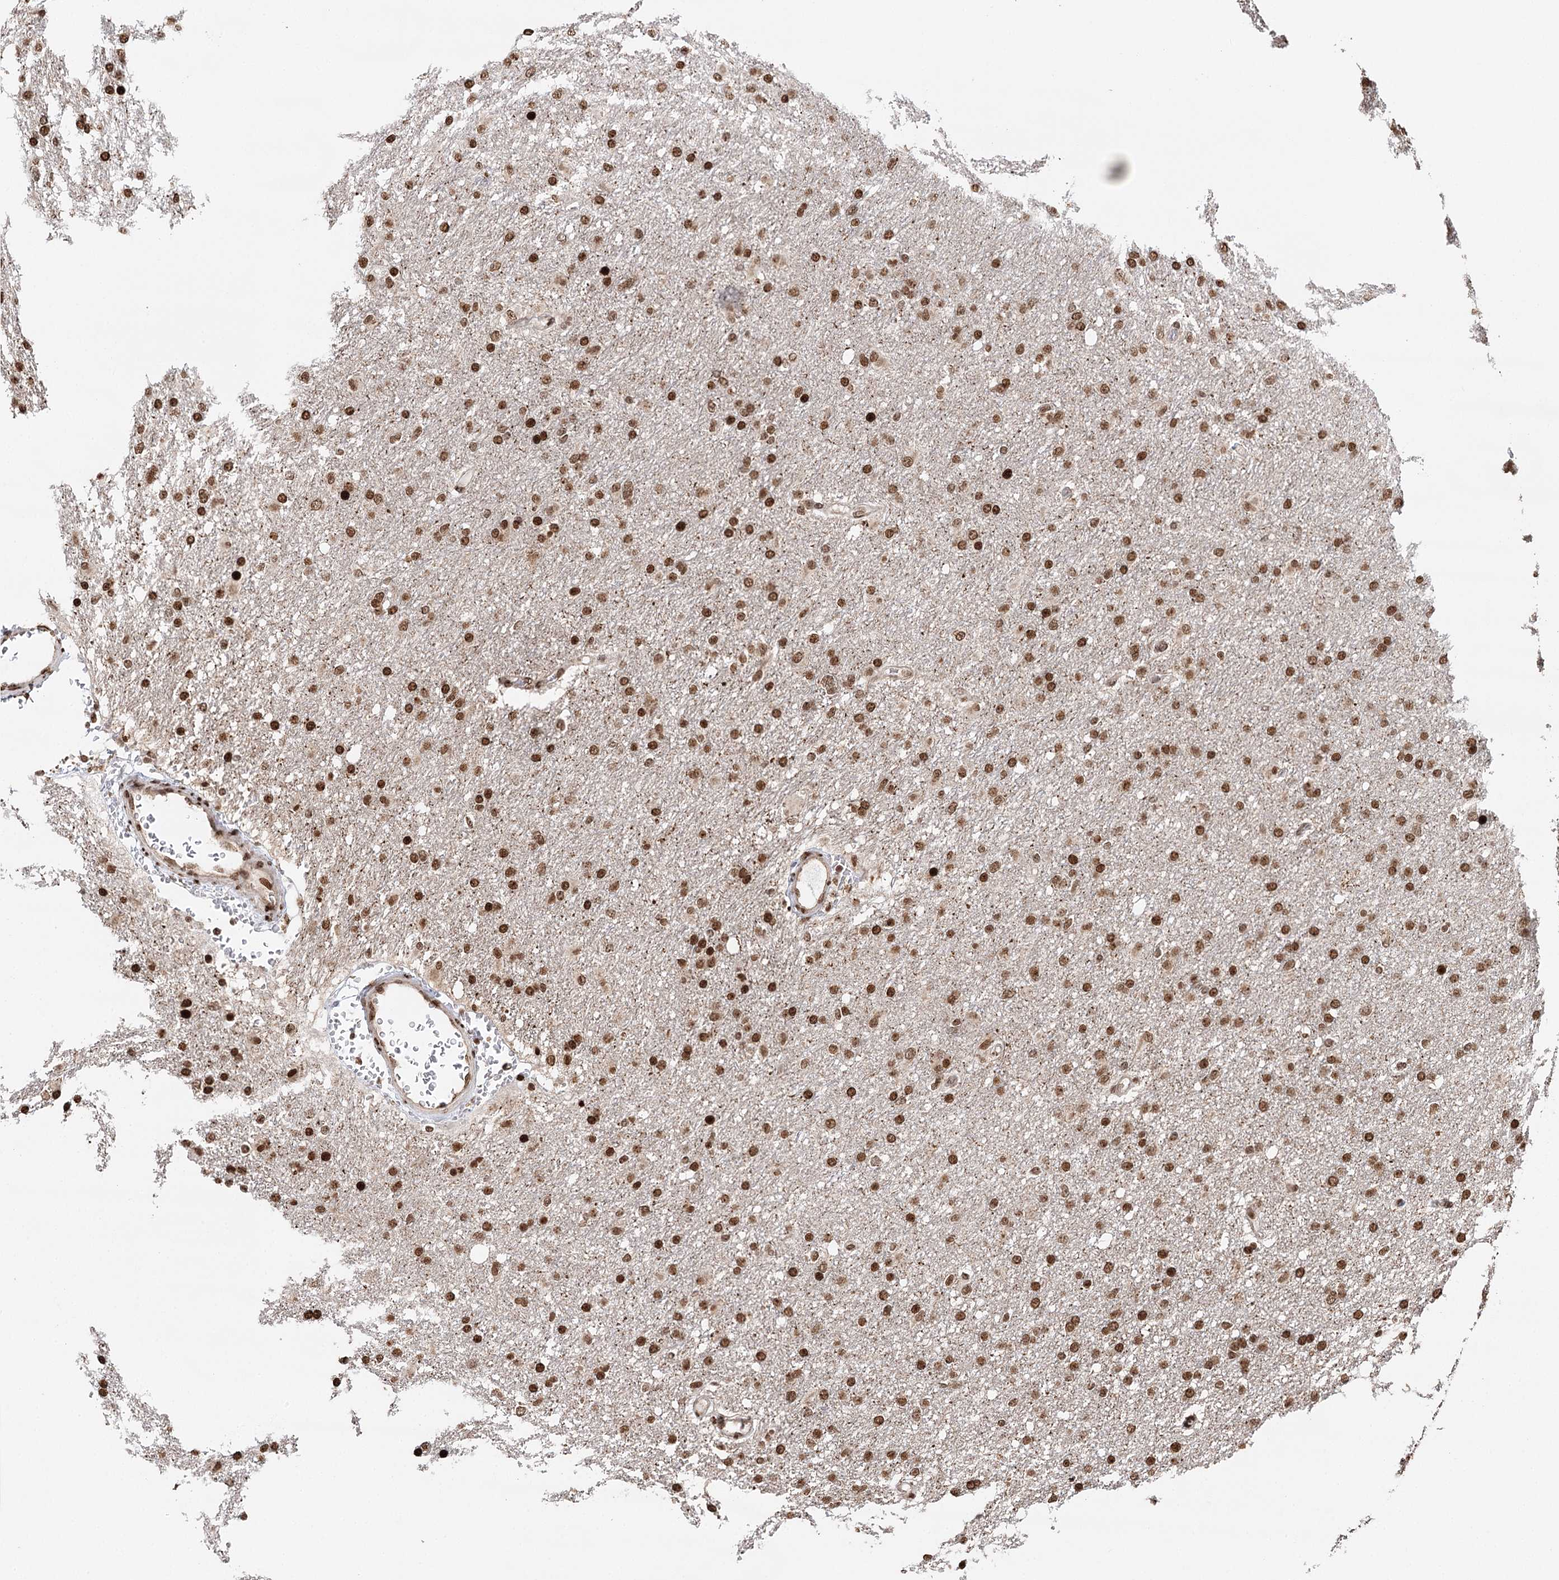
{"staining": {"intensity": "moderate", "quantity": ">75%", "location": "nuclear"}, "tissue": "glioma", "cell_type": "Tumor cells", "image_type": "cancer", "snomed": [{"axis": "morphology", "description": "Glioma, malignant, High grade"}, {"axis": "topography", "description": "Cerebral cortex"}], "caption": "This is a histology image of immunohistochemistry staining of glioma, which shows moderate staining in the nuclear of tumor cells.", "gene": "RPS27A", "patient": {"sex": "female", "age": 36}}